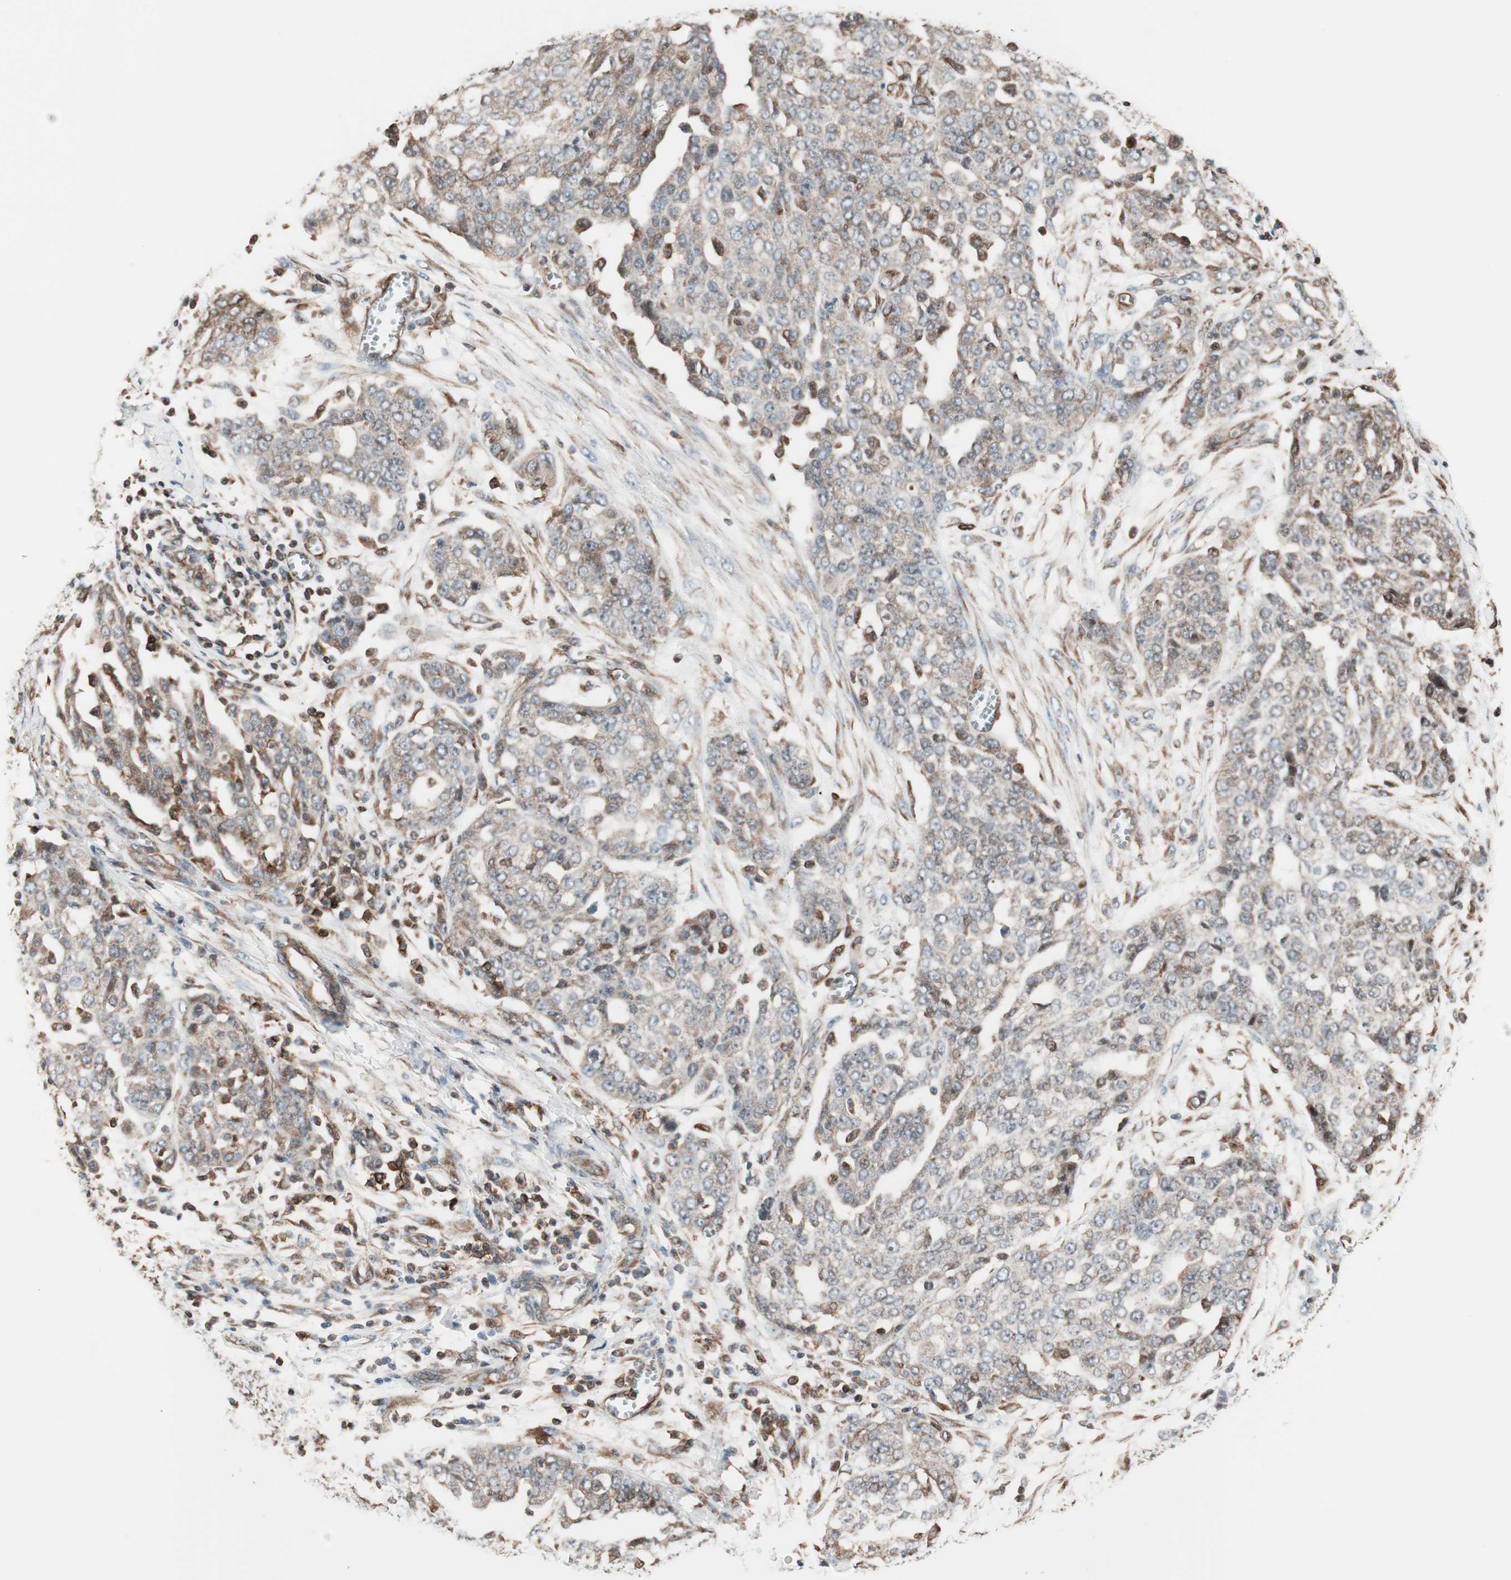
{"staining": {"intensity": "weak", "quantity": ">75%", "location": "cytoplasmic/membranous"}, "tissue": "ovarian cancer", "cell_type": "Tumor cells", "image_type": "cancer", "snomed": [{"axis": "morphology", "description": "Cystadenocarcinoma, serous, NOS"}, {"axis": "topography", "description": "Soft tissue"}, {"axis": "topography", "description": "Ovary"}], "caption": "Human serous cystadenocarcinoma (ovarian) stained for a protein (brown) exhibits weak cytoplasmic/membranous positive staining in approximately >75% of tumor cells.", "gene": "MAD2L2", "patient": {"sex": "female", "age": 57}}